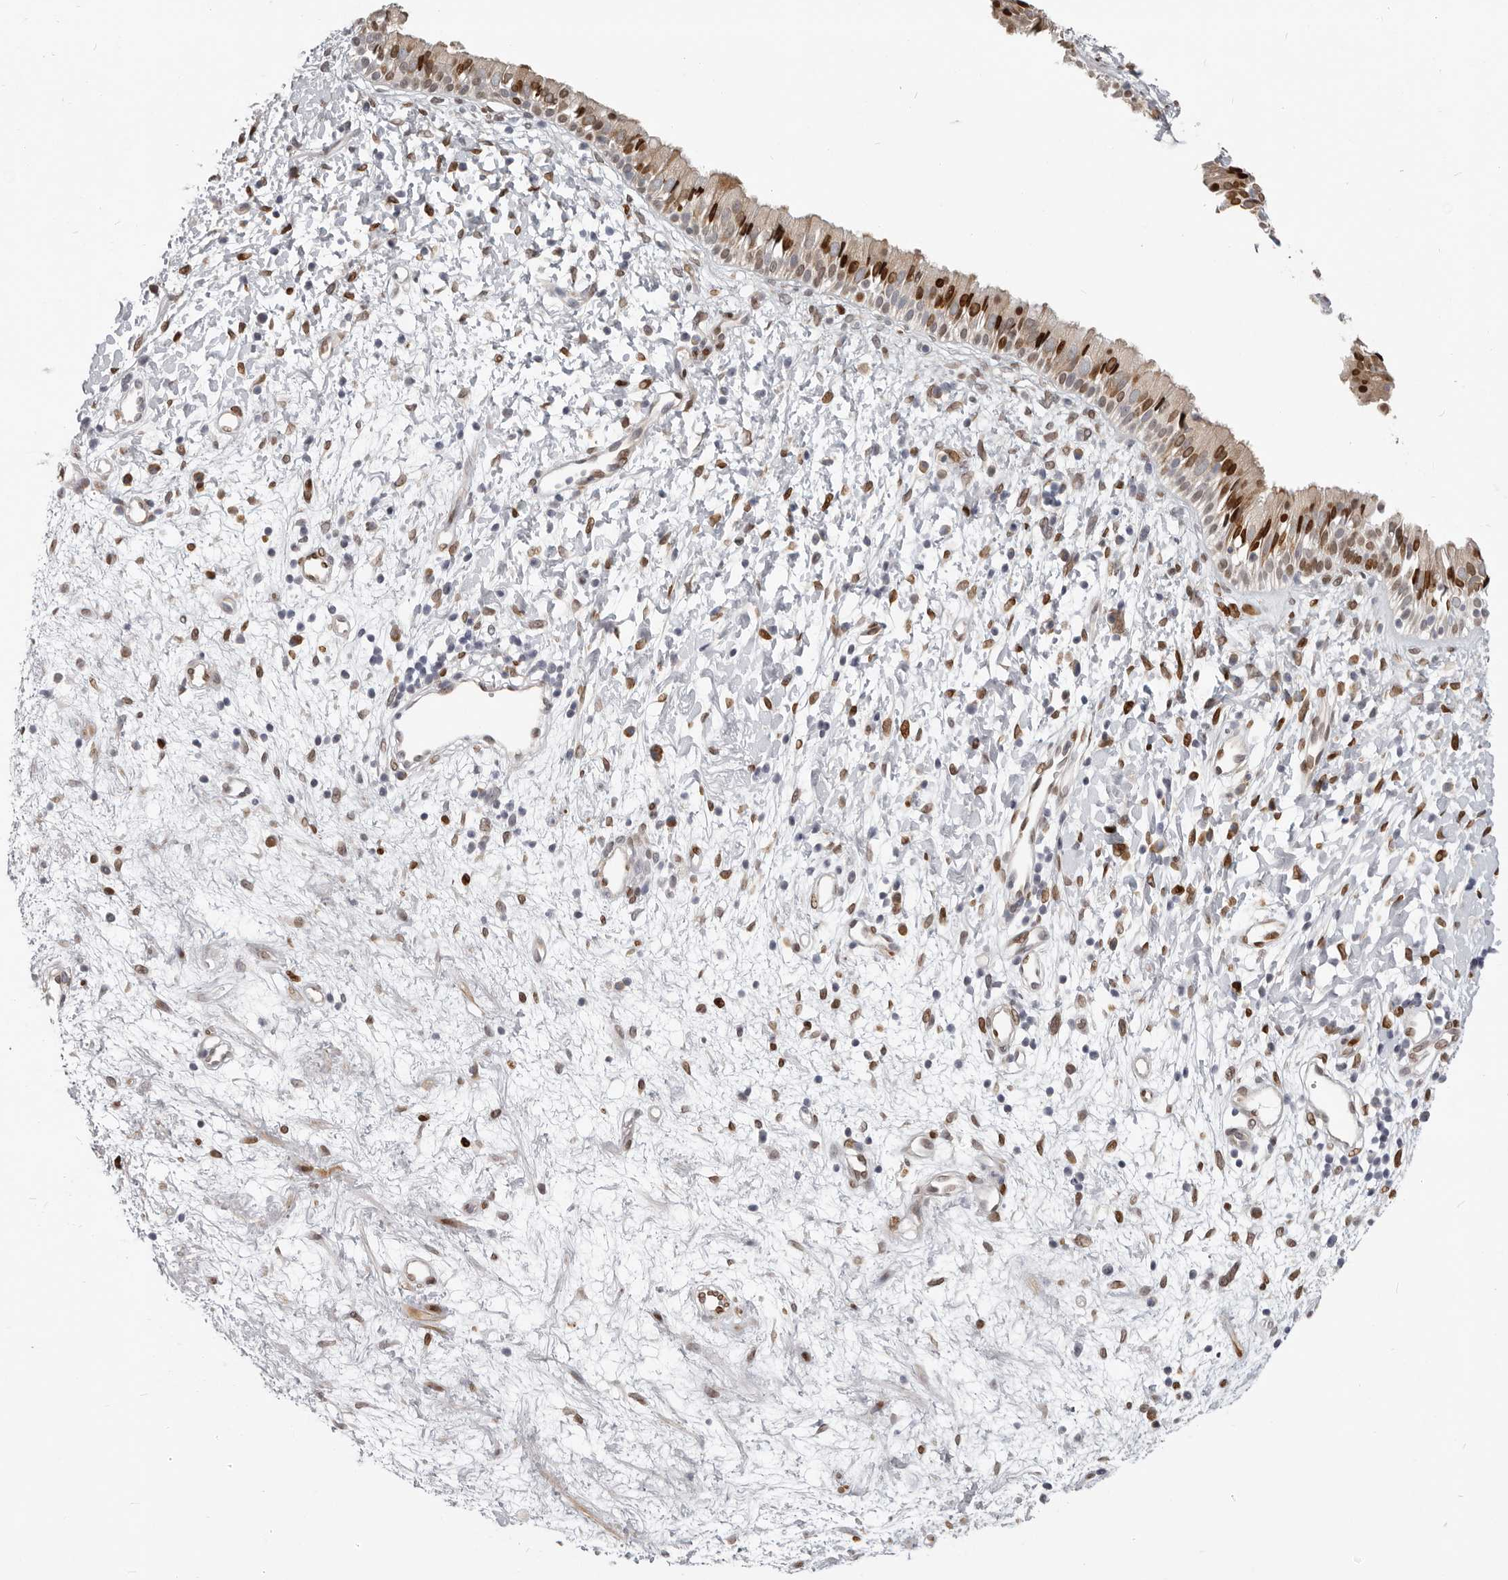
{"staining": {"intensity": "strong", "quantity": "25%-75%", "location": "nuclear"}, "tissue": "nasopharynx", "cell_type": "Respiratory epithelial cells", "image_type": "normal", "snomed": [{"axis": "morphology", "description": "Normal tissue, NOS"}, {"axis": "topography", "description": "Nasopharynx"}], "caption": "This histopathology image displays normal nasopharynx stained with immunohistochemistry (IHC) to label a protein in brown. The nuclear of respiratory epithelial cells show strong positivity for the protein. Nuclei are counter-stained blue.", "gene": "SRP19", "patient": {"sex": "male", "age": 22}}